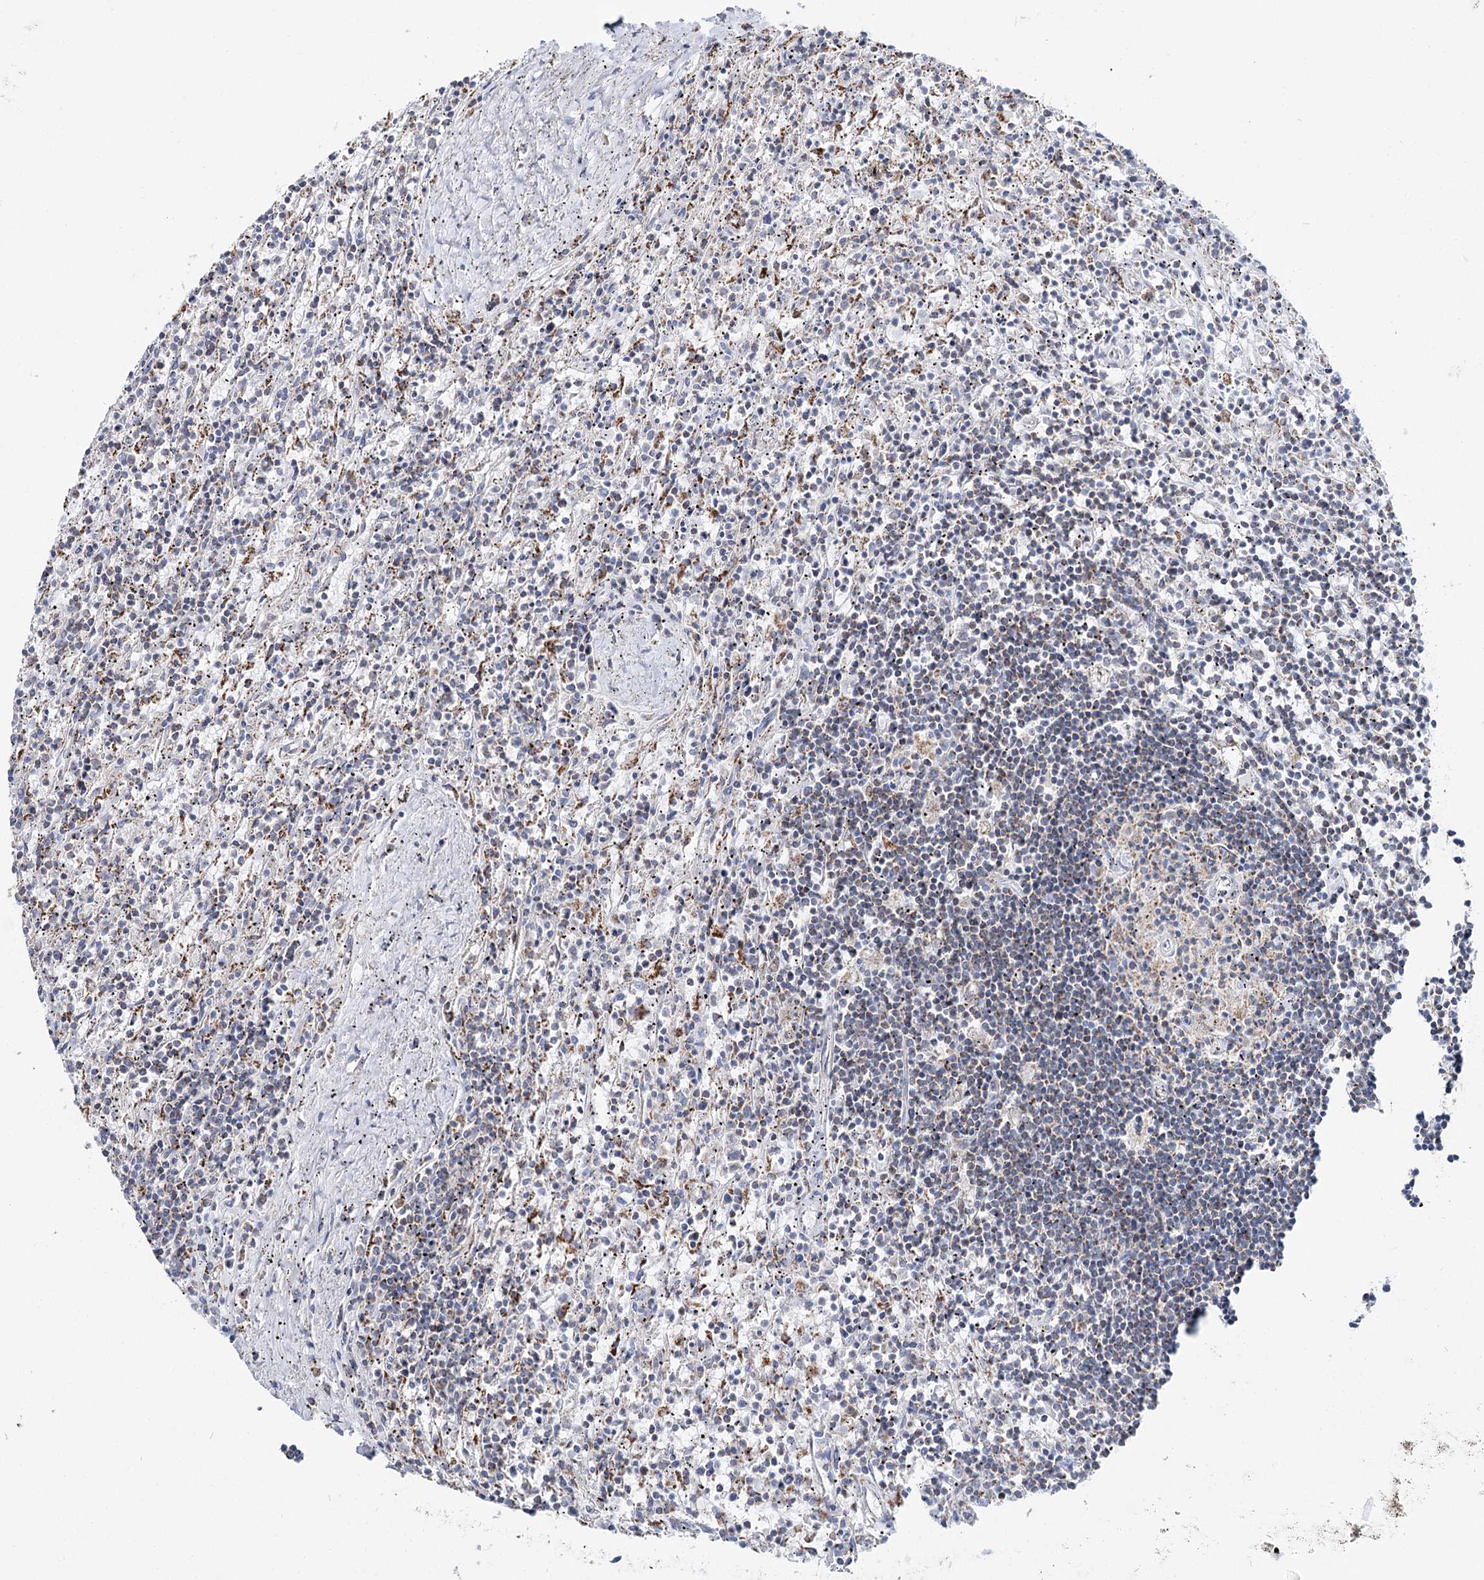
{"staining": {"intensity": "negative", "quantity": "none", "location": "none"}, "tissue": "lymphoma", "cell_type": "Tumor cells", "image_type": "cancer", "snomed": [{"axis": "morphology", "description": "Malignant lymphoma, non-Hodgkin's type, Low grade"}, {"axis": "topography", "description": "Spleen"}], "caption": "A photomicrograph of low-grade malignant lymphoma, non-Hodgkin's type stained for a protein reveals no brown staining in tumor cells.", "gene": "MCCC2", "patient": {"sex": "male", "age": 76}}